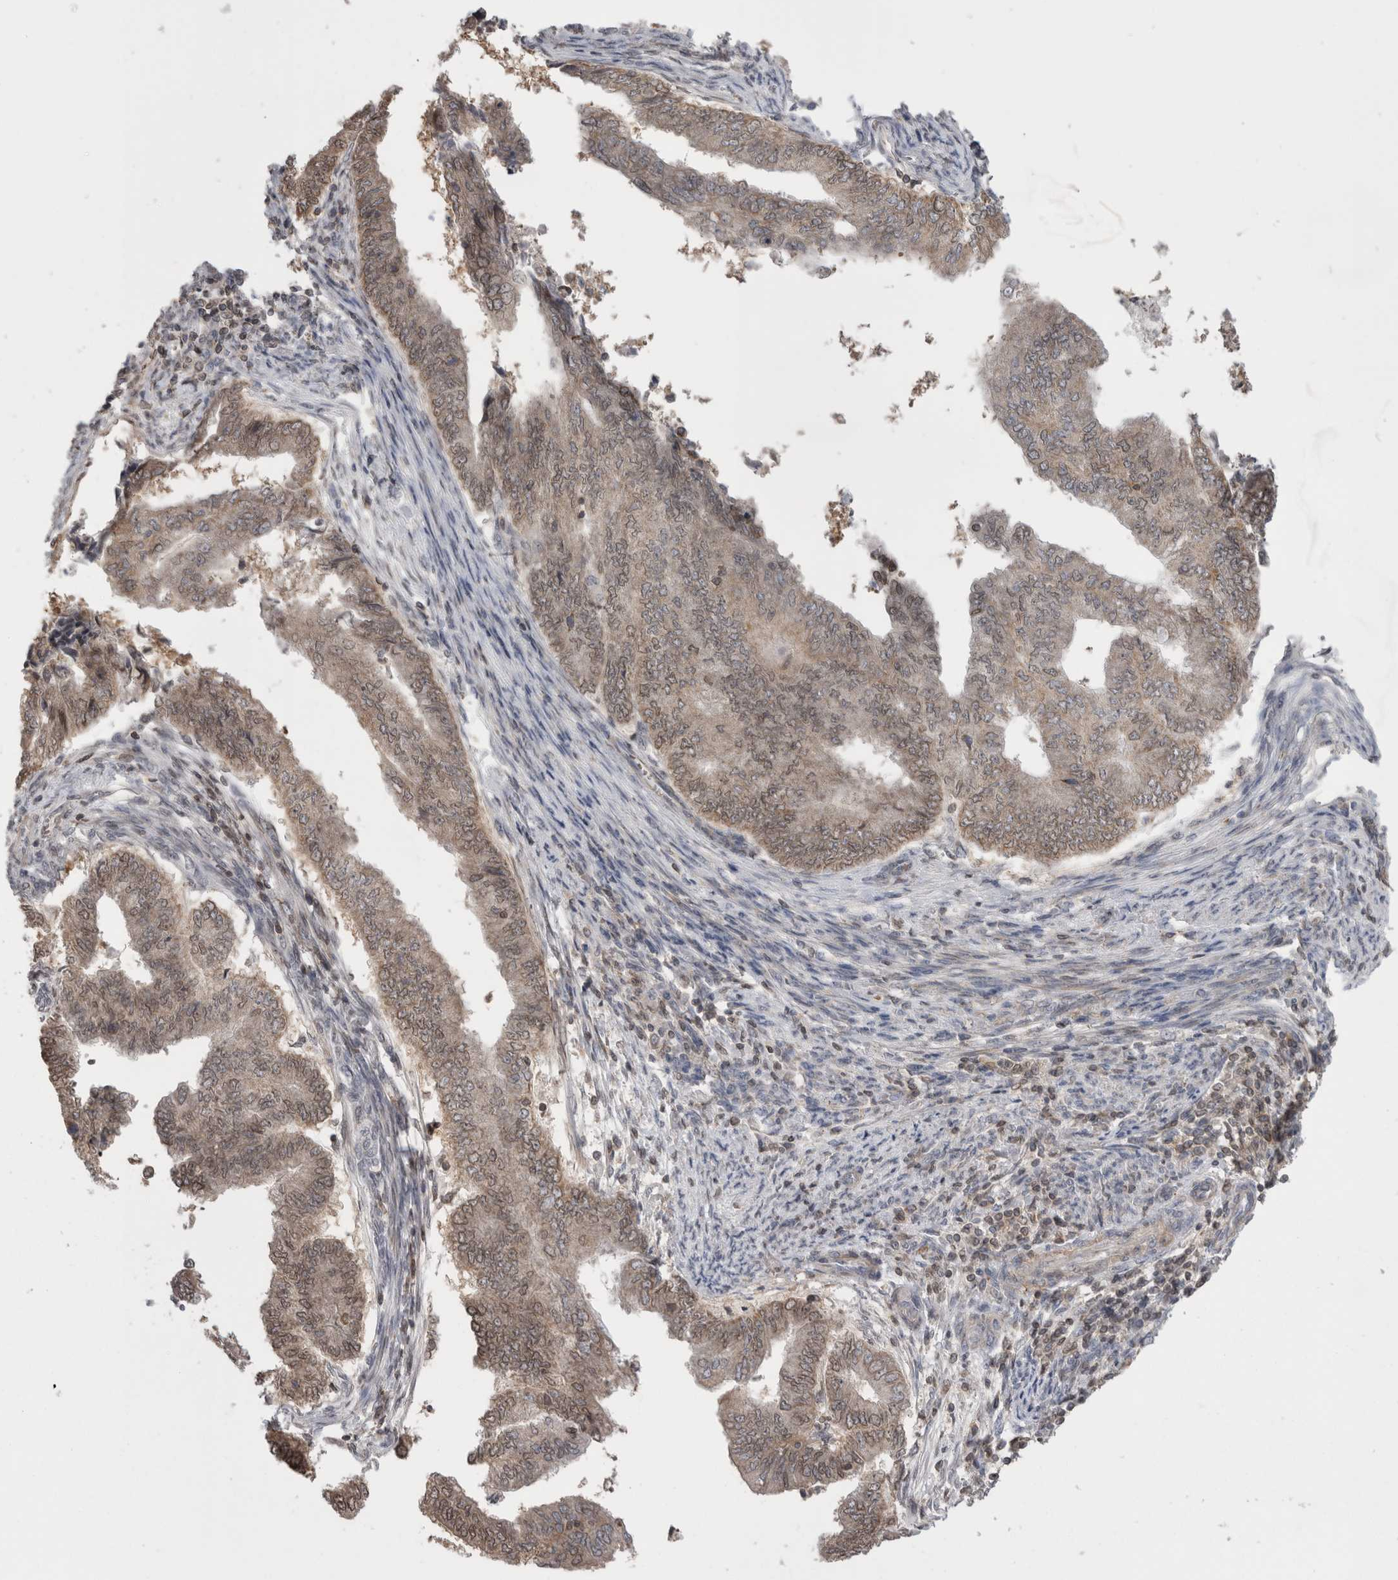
{"staining": {"intensity": "weak", "quantity": ">75%", "location": "cytoplasmic/membranous,nuclear"}, "tissue": "endometrial cancer", "cell_type": "Tumor cells", "image_type": "cancer", "snomed": [{"axis": "morphology", "description": "Polyp, NOS"}, {"axis": "morphology", "description": "Adenocarcinoma, NOS"}, {"axis": "morphology", "description": "Adenoma, NOS"}, {"axis": "topography", "description": "Endometrium"}], "caption": "Immunohistochemical staining of human endometrial polyp exhibits low levels of weak cytoplasmic/membranous and nuclear expression in approximately >75% of tumor cells. The staining is performed using DAB (3,3'-diaminobenzidine) brown chromogen to label protein expression. The nuclei are counter-stained blue using hematoxylin.", "gene": "DARS2", "patient": {"sex": "female", "age": 79}}